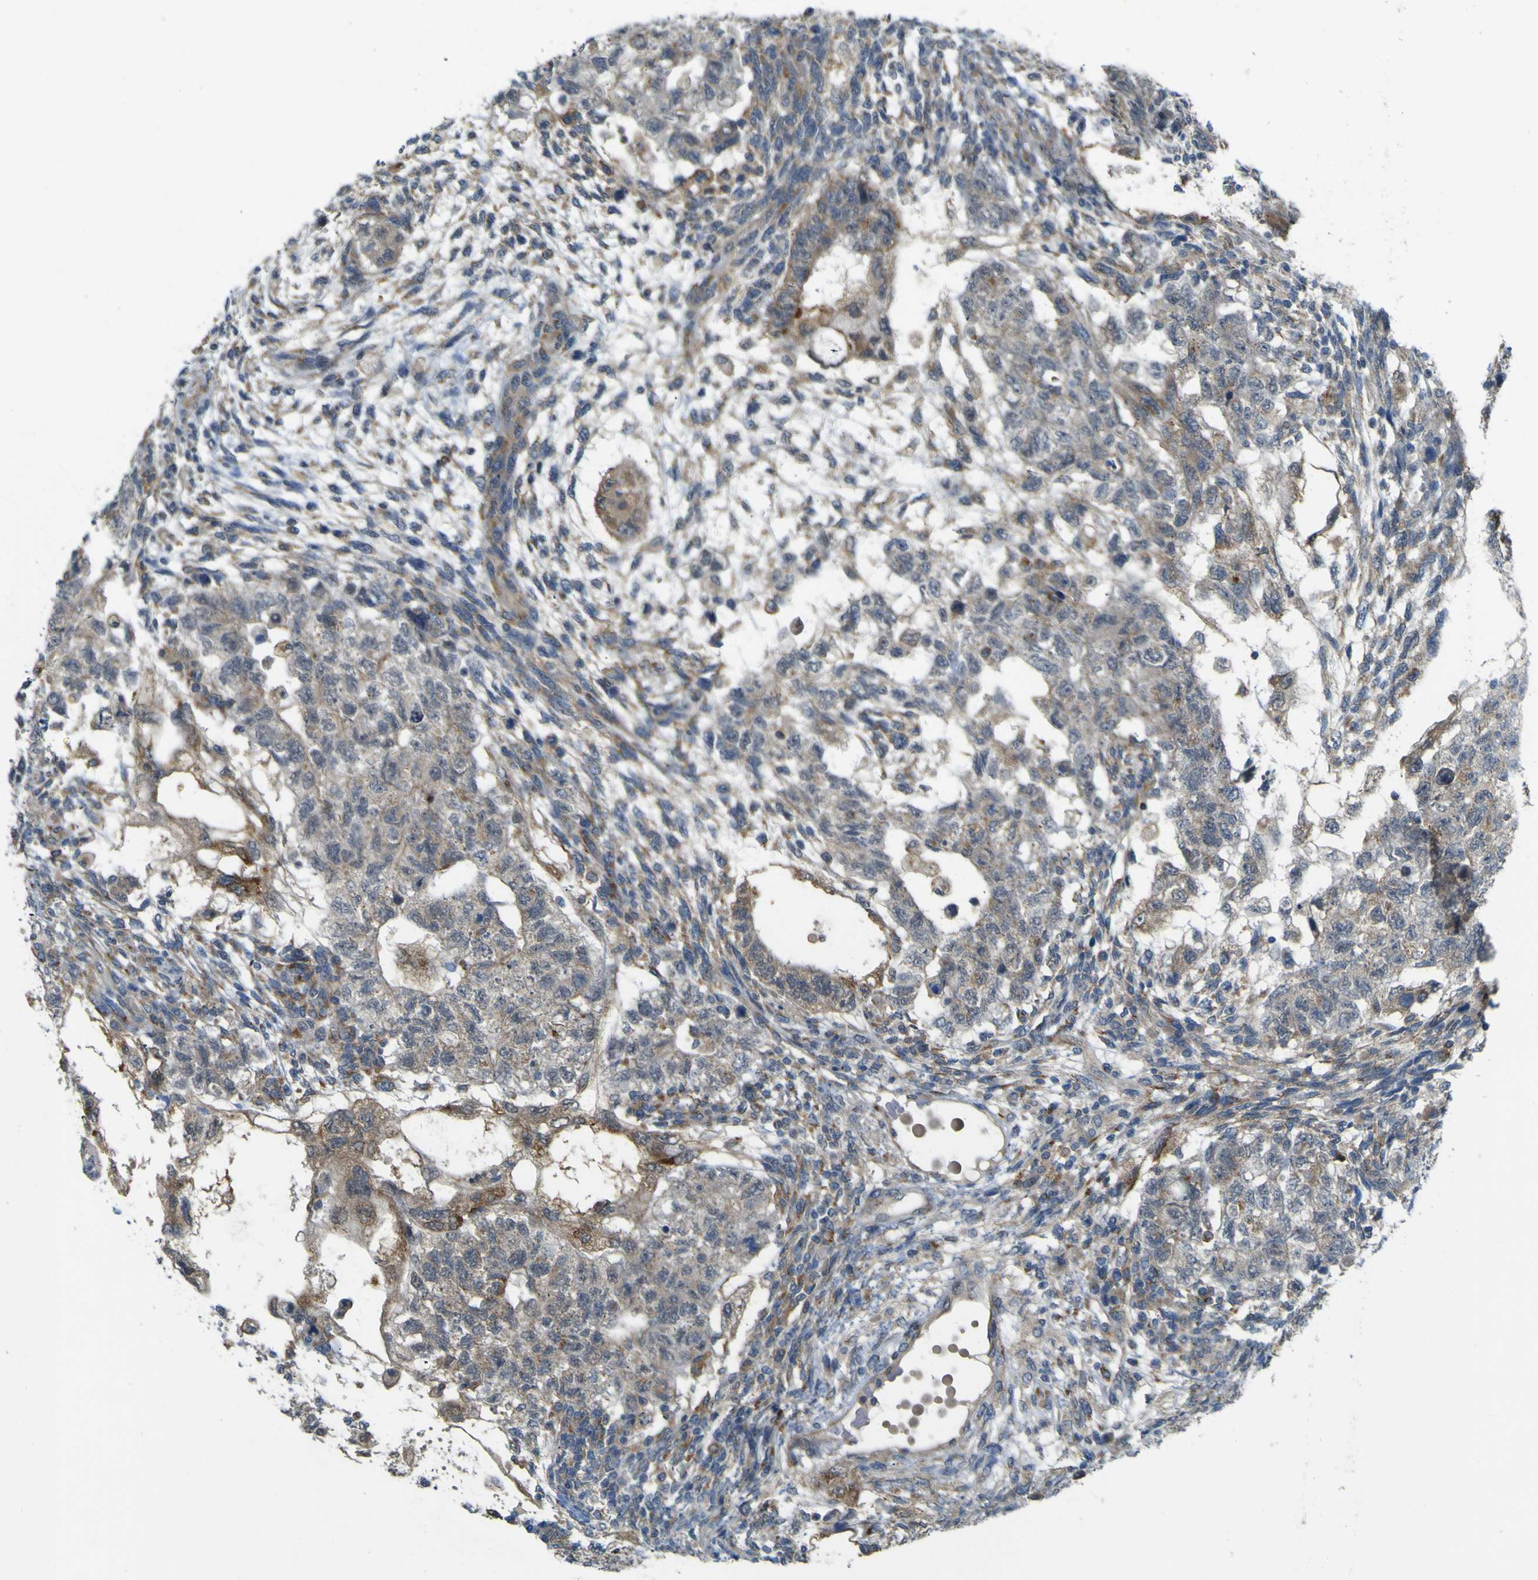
{"staining": {"intensity": "weak", "quantity": "<25%", "location": "cytoplasmic/membranous"}, "tissue": "testis cancer", "cell_type": "Tumor cells", "image_type": "cancer", "snomed": [{"axis": "morphology", "description": "Normal tissue, NOS"}, {"axis": "morphology", "description": "Carcinoma, Embryonal, NOS"}, {"axis": "topography", "description": "Testis"}], "caption": "A photomicrograph of testis cancer (embryonal carcinoma) stained for a protein displays no brown staining in tumor cells.", "gene": "IGF2R", "patient": {"sex": "male", "age": 36}}